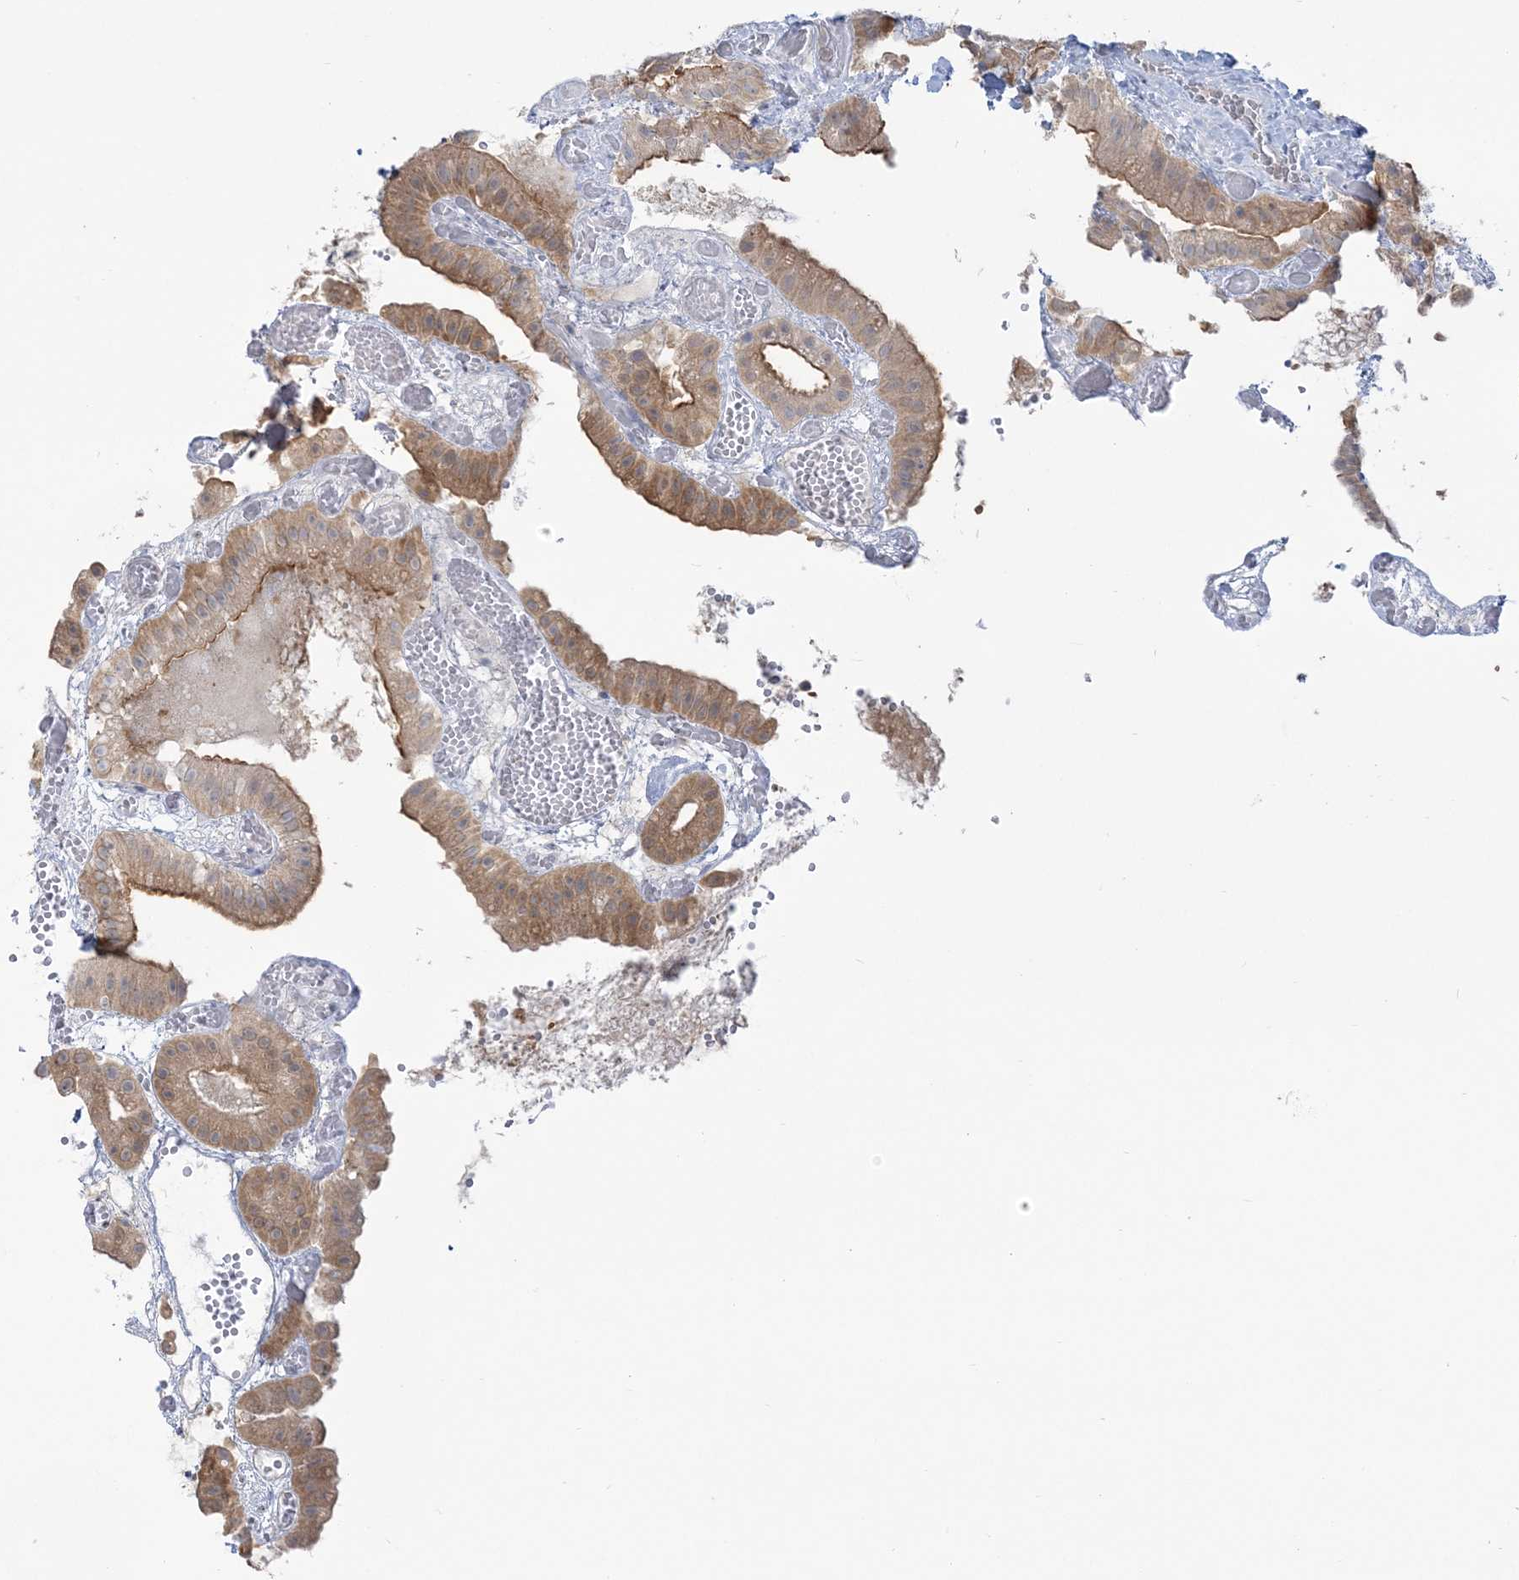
{"staining": {"intensity": "moderate", "quantity": ">75%", "location": "cytoplasmic/membranous"}, "tissue": "gallbladder", "cell_type": "Glandular cells", "image_type": "normal", "snomed": [{"axis": "morphology", "description": "Normal tissue, NOS"}, {"axis": "topography", "description": "Gallbladder"}], "caption": "Immunohistochemistry (IHC) photomicrograph of normal gallbladder: gallbladder stained using immunohistochemistry shows medium levels of moderate protein expression localized specifically in the cytoplasmic/membranous of glandular cells, appearing as a cytoplasmic/membranous brown color.", "gene": "INPP1", "patient": {"sex": "female", "age": 64}}